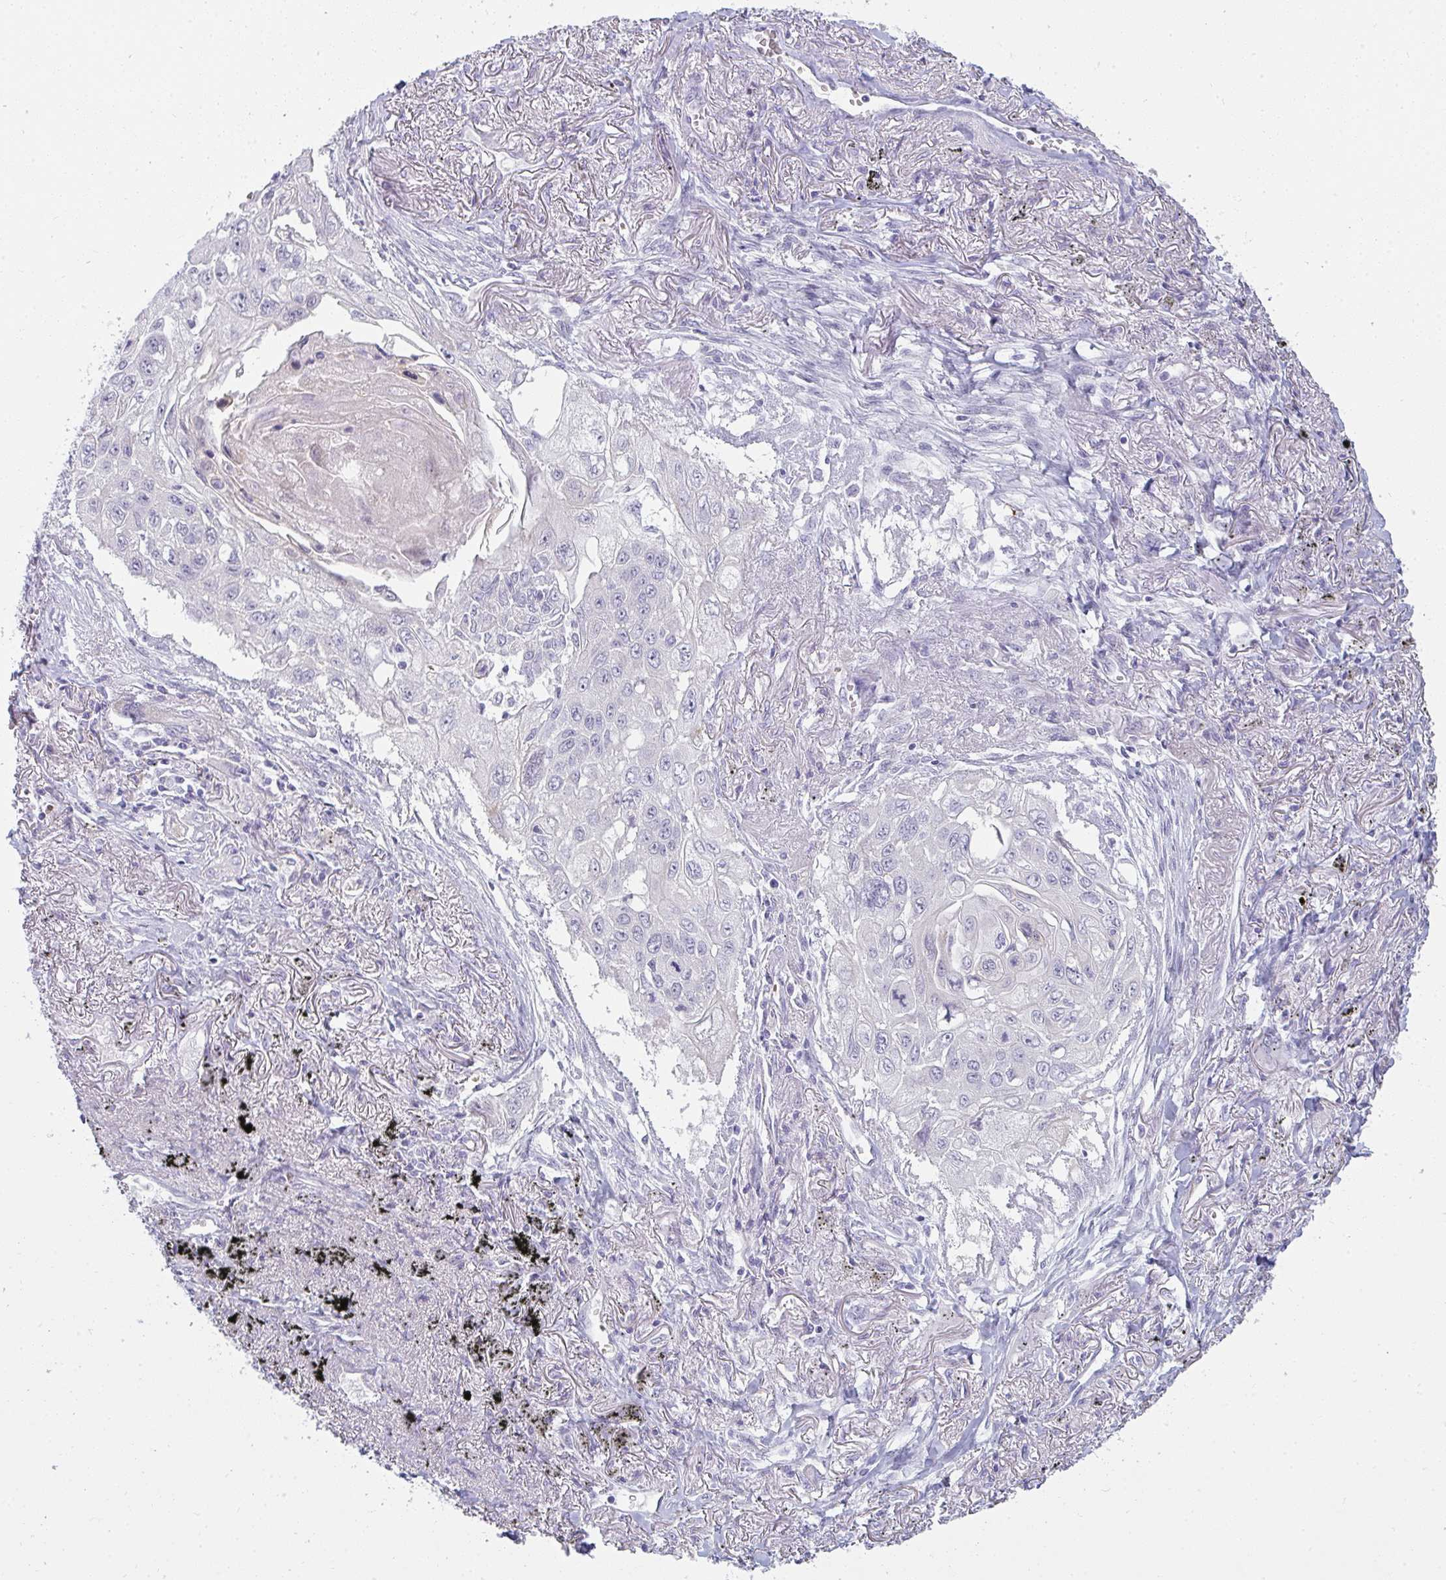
{"staining": {"intensity": "negative", "quantity": "none", "location": "none"}, "tissue": "lung cancer", "cell_type": "Tumor cells", "image_type": "cancer", "snomed": [{"axis": "morphology", "description": "Squamous cell carcinoma, NOS"}, {"axis": "topography", "description": "Lung"}], "caption": "This is a histopathology image of IHC staining of lung cancer, which shows no staining in tumor cells.", "gene": "SHB", "patient": {"sex": "male", "age": 75}}